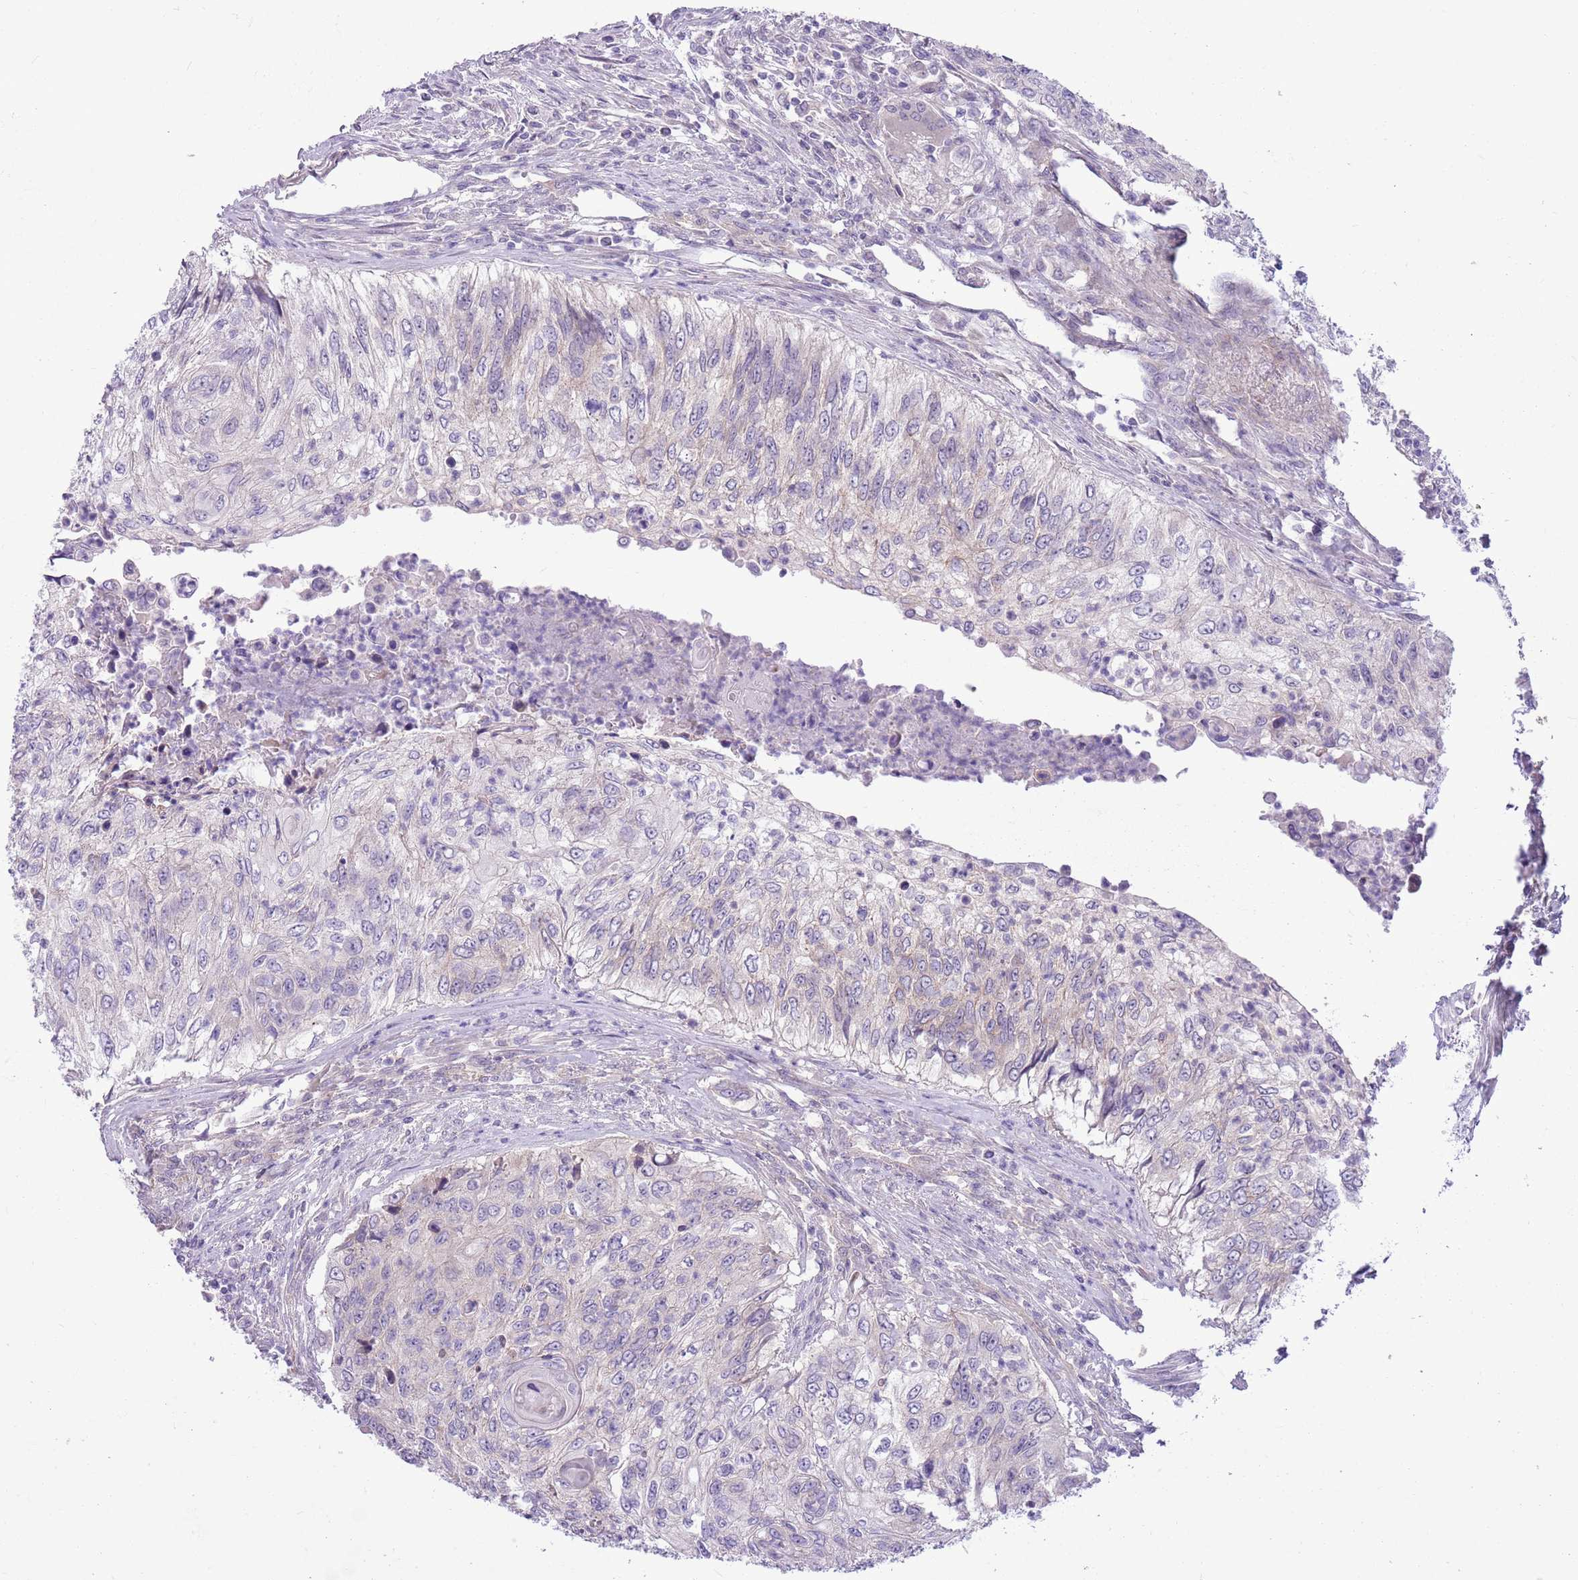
{"staining": {"intensity": "weak", "quantity": "25%-75%", "location": "cytoplasmic/membranous"}, "tissue": "urothelial cancer", "cell_type": "Tumor cells", "image_type": "cancer", "snomed": [{"axis": "morphology", "description": "Urothelial carcinoma, High grade"}, {"axis": "topography", "description": "Urinary bladder"}], "caption": "Immunohistochemistry staining of urothelial carcinoma (high-grade), which reveals low levels of weak cytoplasmic/membranous staining in approximately 25%-75% of tumor cells indicating weak cytoplasmic/membranous protein staining. The staining was performed using DAB (brown) for protein detection and nuclei were counterstained in hematoxylin (blue).", "gene": "PARP8", "patient": {"sex": "female", "age": 60}}